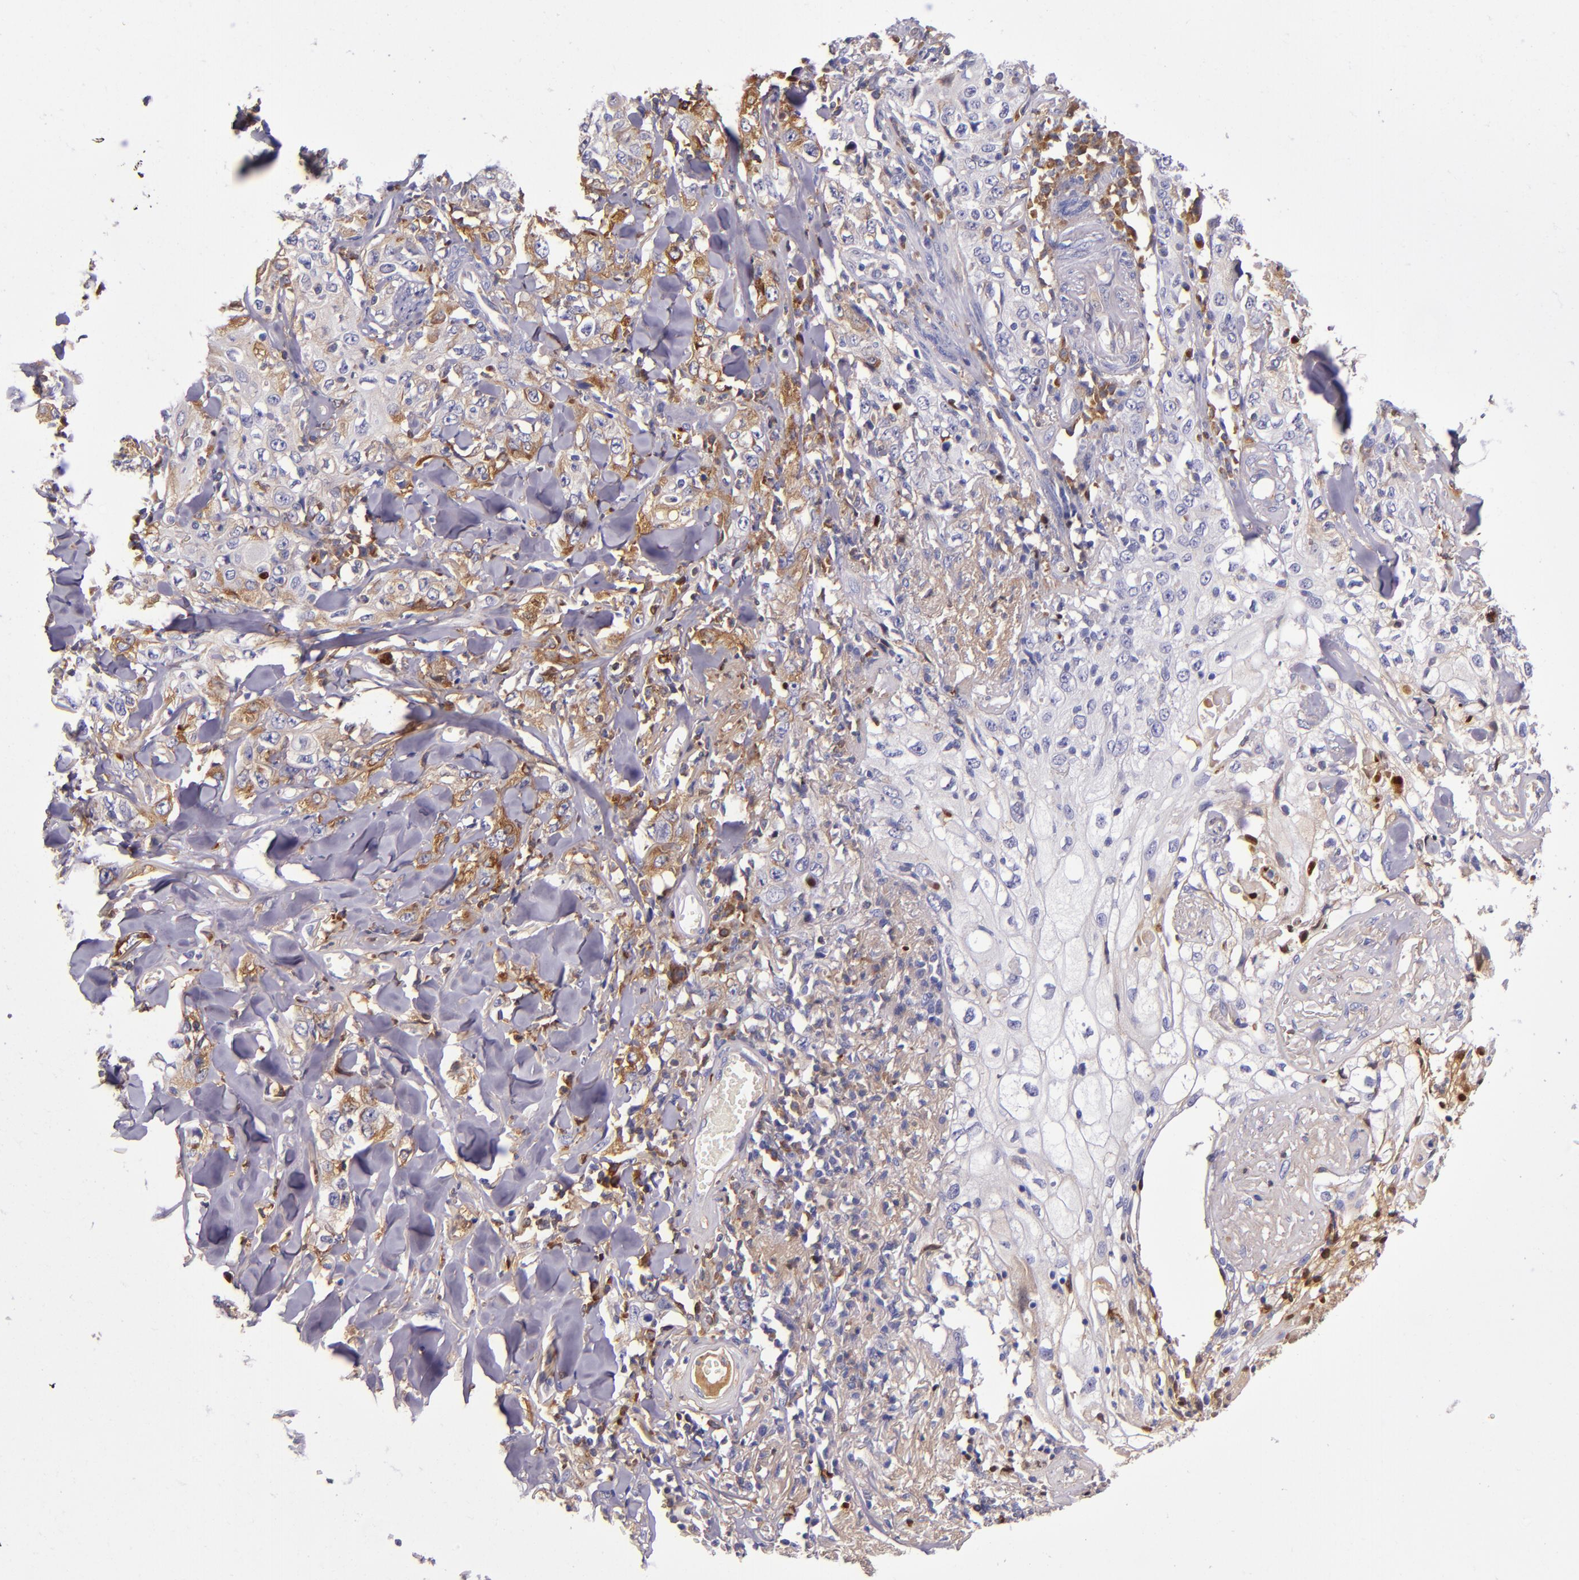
{"staining": {"intensity": "moderate", "quantity": "25%-75%", "location": "cytoplasmic/membranous"}, "tissue": "skin cancer", "cell_type": "Tumor cells", "image_type": "cancer", "snomed": [{"axis": "morphology", "description": "Squamous cell carcinoma, NOS"}, {"axis": "topography", "description": "Skin"}], "caption": "Tumor cells display medium levels of moderate cytoplasmic/membranous expression in approximately 25%-75% of cells in human skin cancer.", "gene": "CLEC3B", "patient": {"sex": "male", "age": 65}}